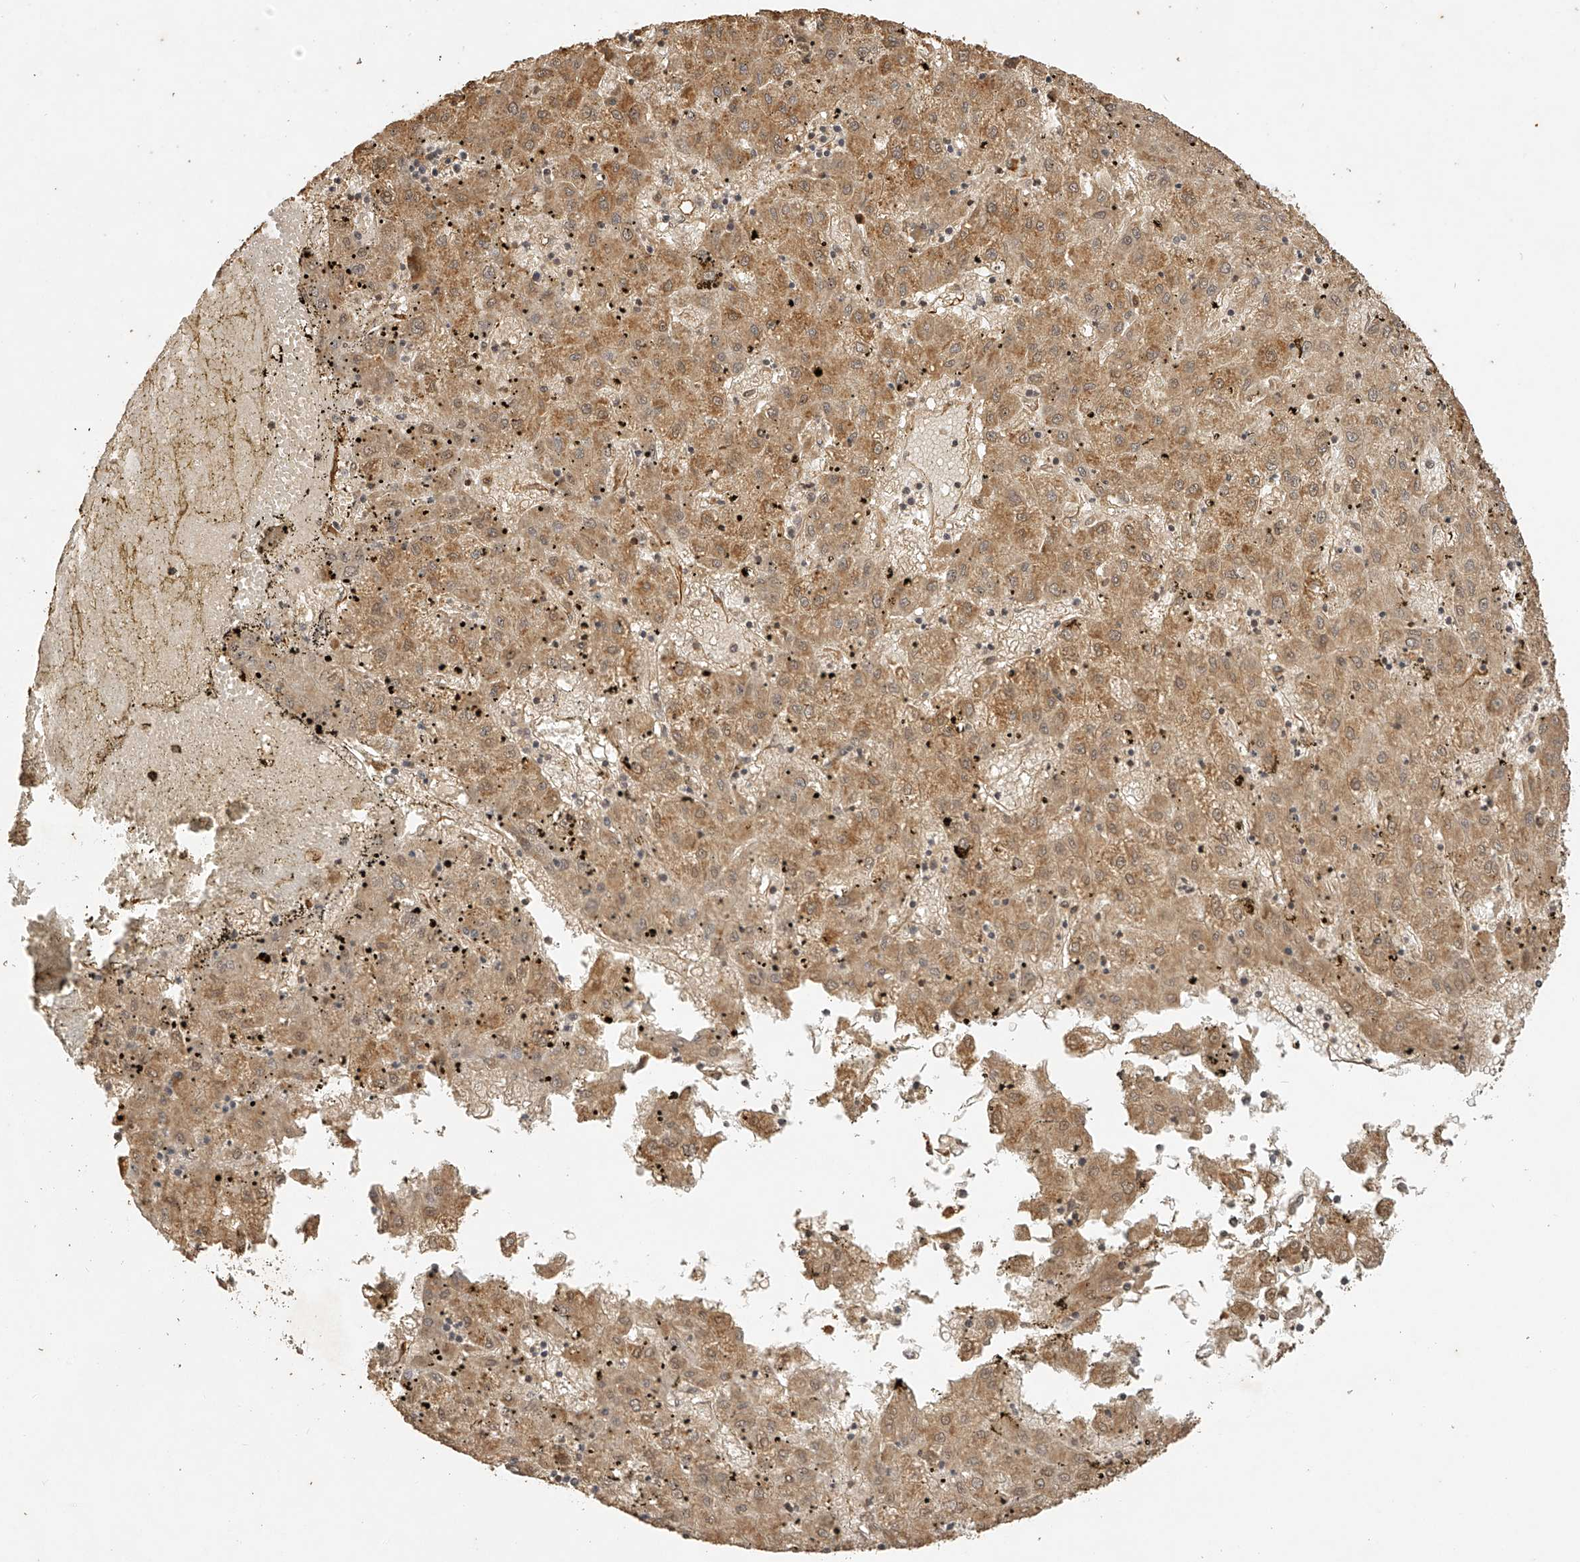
{"staining": {"intensity": "moderate", "quantity": ">75%", "location": "cytoplasmic/membranous"}, "tissue": "liver cancer", "cell_type": "Tumor cells", "image_type": "cancer", "snomed": [{"axis": "morphology", "description": "Carcinoma, Hepatocellular, NOS"}, {"axis": "topography", "description": "Liver"}], "caption": "High-magnification brightfield microscopy of liver cancer stained with DAB (brown) and counterstained with hematoxylin (blue). tumor cells exhibit moderate cytoplasmic/membranous staining is identified in about>75% of cells.", "gene": "BCL2L11", "patient": {"sex": "male", "age": 72}}